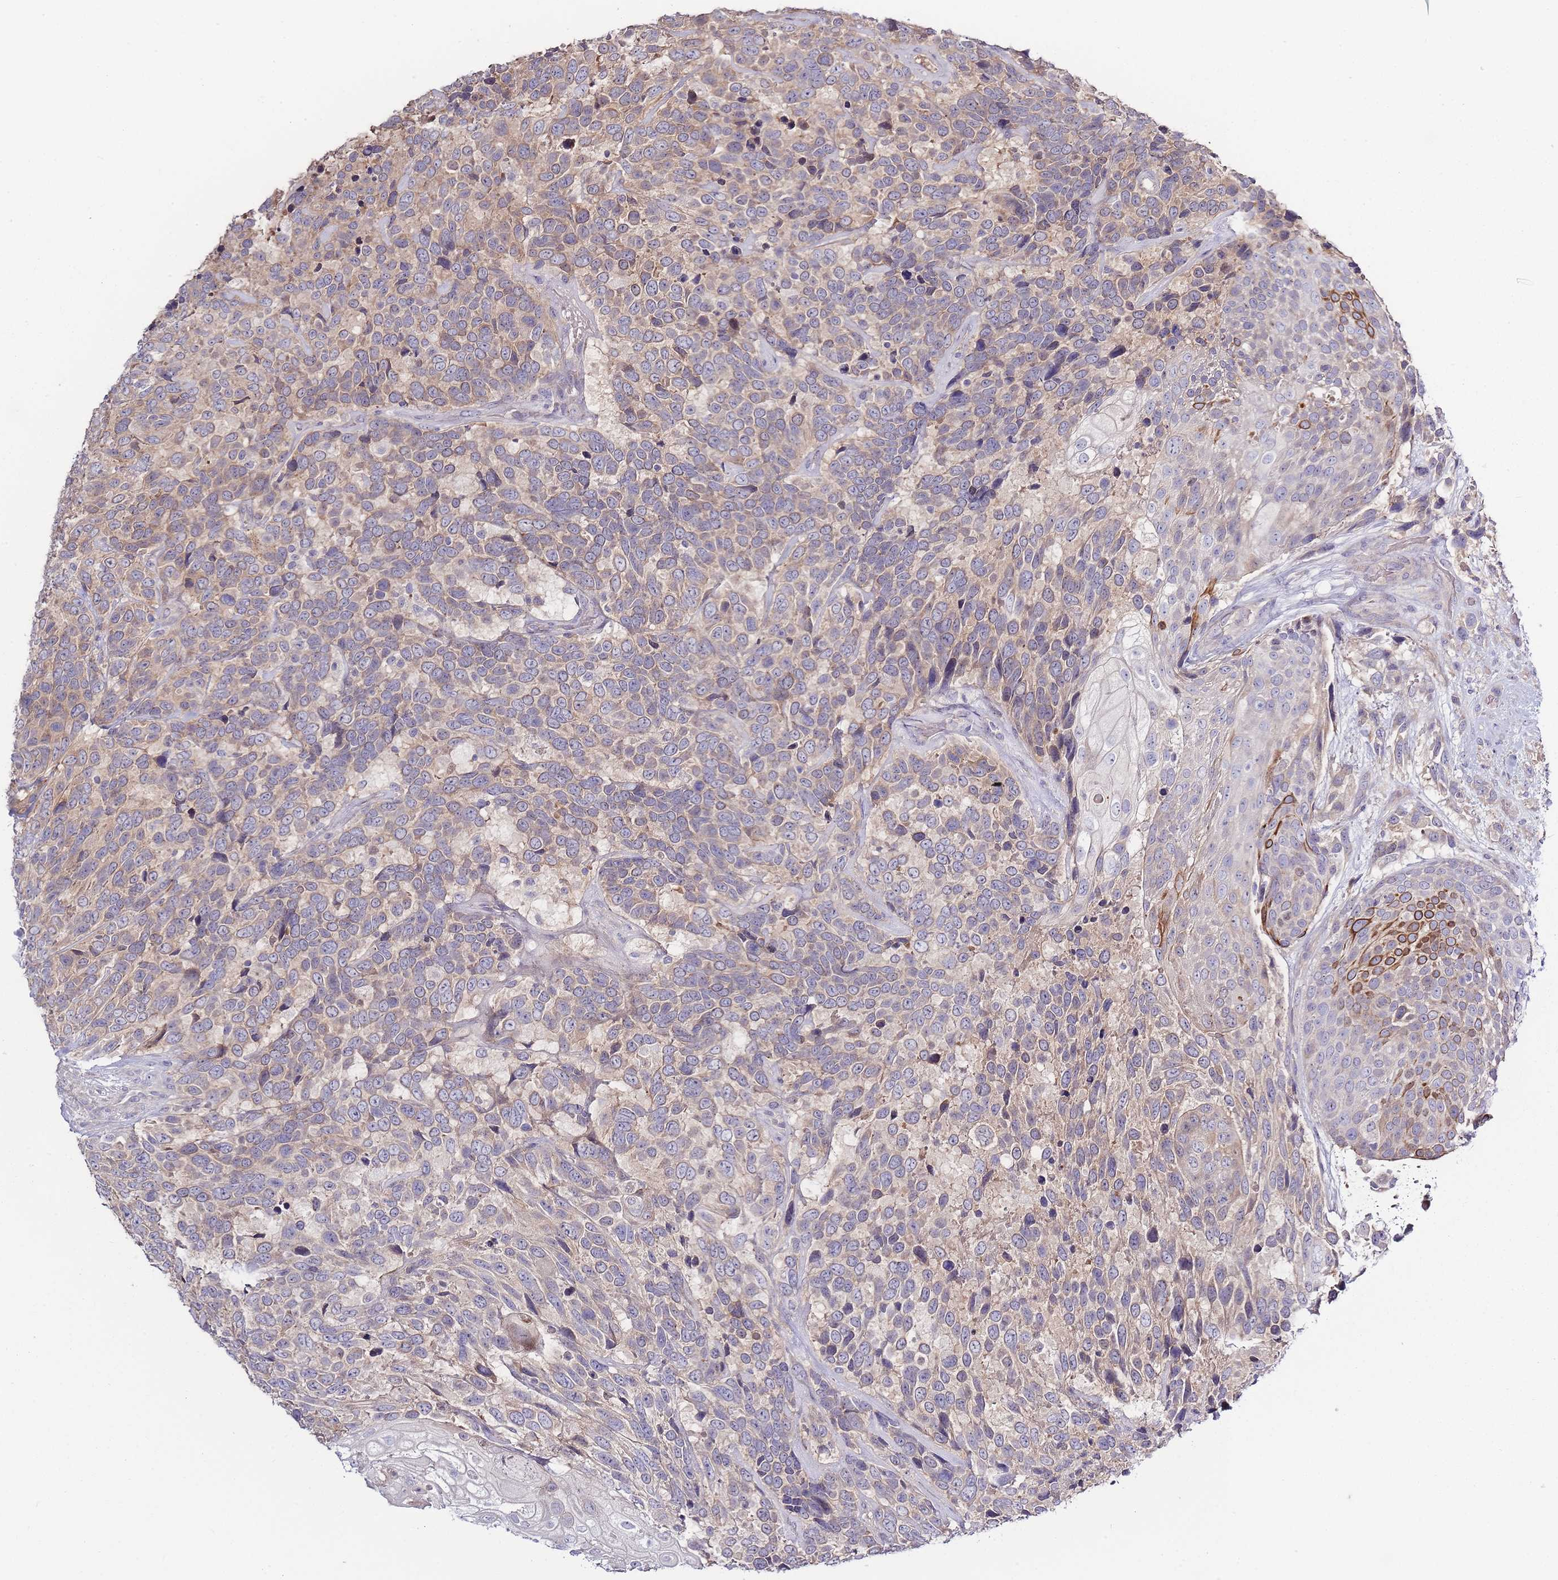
{"staining": {"intensity": "weak", "quantity": "25%-75%", "location": "cytoplasmic/membranous"}, "tissue": "urothelial cancer", "cell_type": "Tumor cells", "image_type": "cancer", "snomed": [{"axis": "morphology", "description": "Urothelial carcinoma, High grade"}, {"axis": "topography", "description": "Urinary bladder"}], "caption": "Urothelial cancer stained with a brown dye demonstrates weak cytoplasmic/membranous positive positivity in approximately 25%-75% of tumor cells.", "gene": "SPHKAP", "patient": {"sex": "female", "age": 70}}